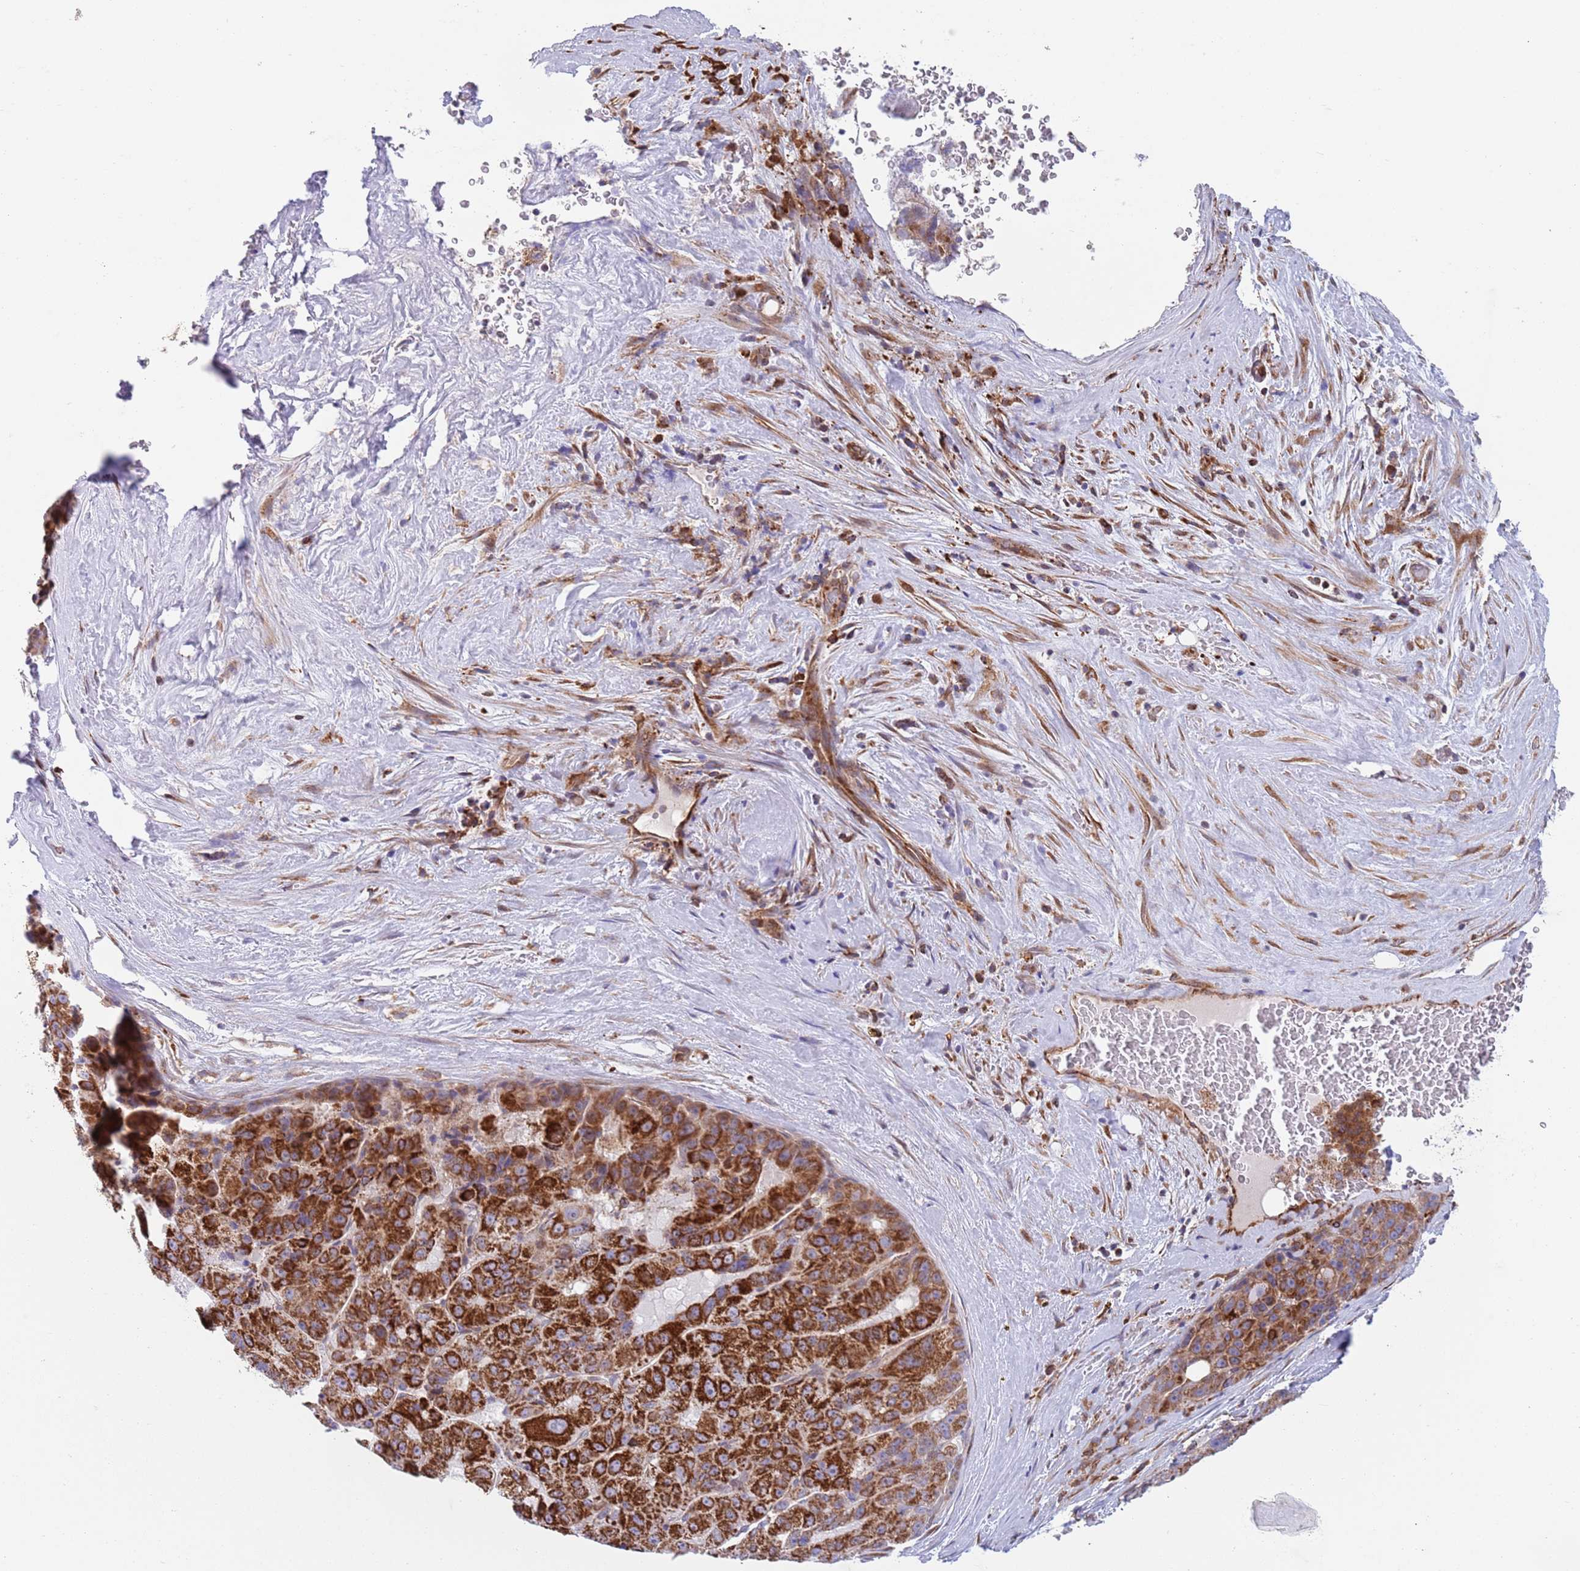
{"staining": {"intensity": "strong", "quantity": ">75%", "location": "cytoplasmic/membranous"}, "tissue": "liver cancer", "cell_type": "Tumor cells", "image_type": "cancer", "snomed": [{"axis": "morphology", "description": "Carcinoma, Hepatocellular, NOS"}, {"axis": "topography", "description": "Liver"}], "caption": "Tumor cells exhibit strong cytoplasmic/membranous staining in approximately >75% of cells in liver cancer (hepatocellular carcinoma).", "gene": "ZMYM5", "patient": {"sex": "male", "age": 76}}